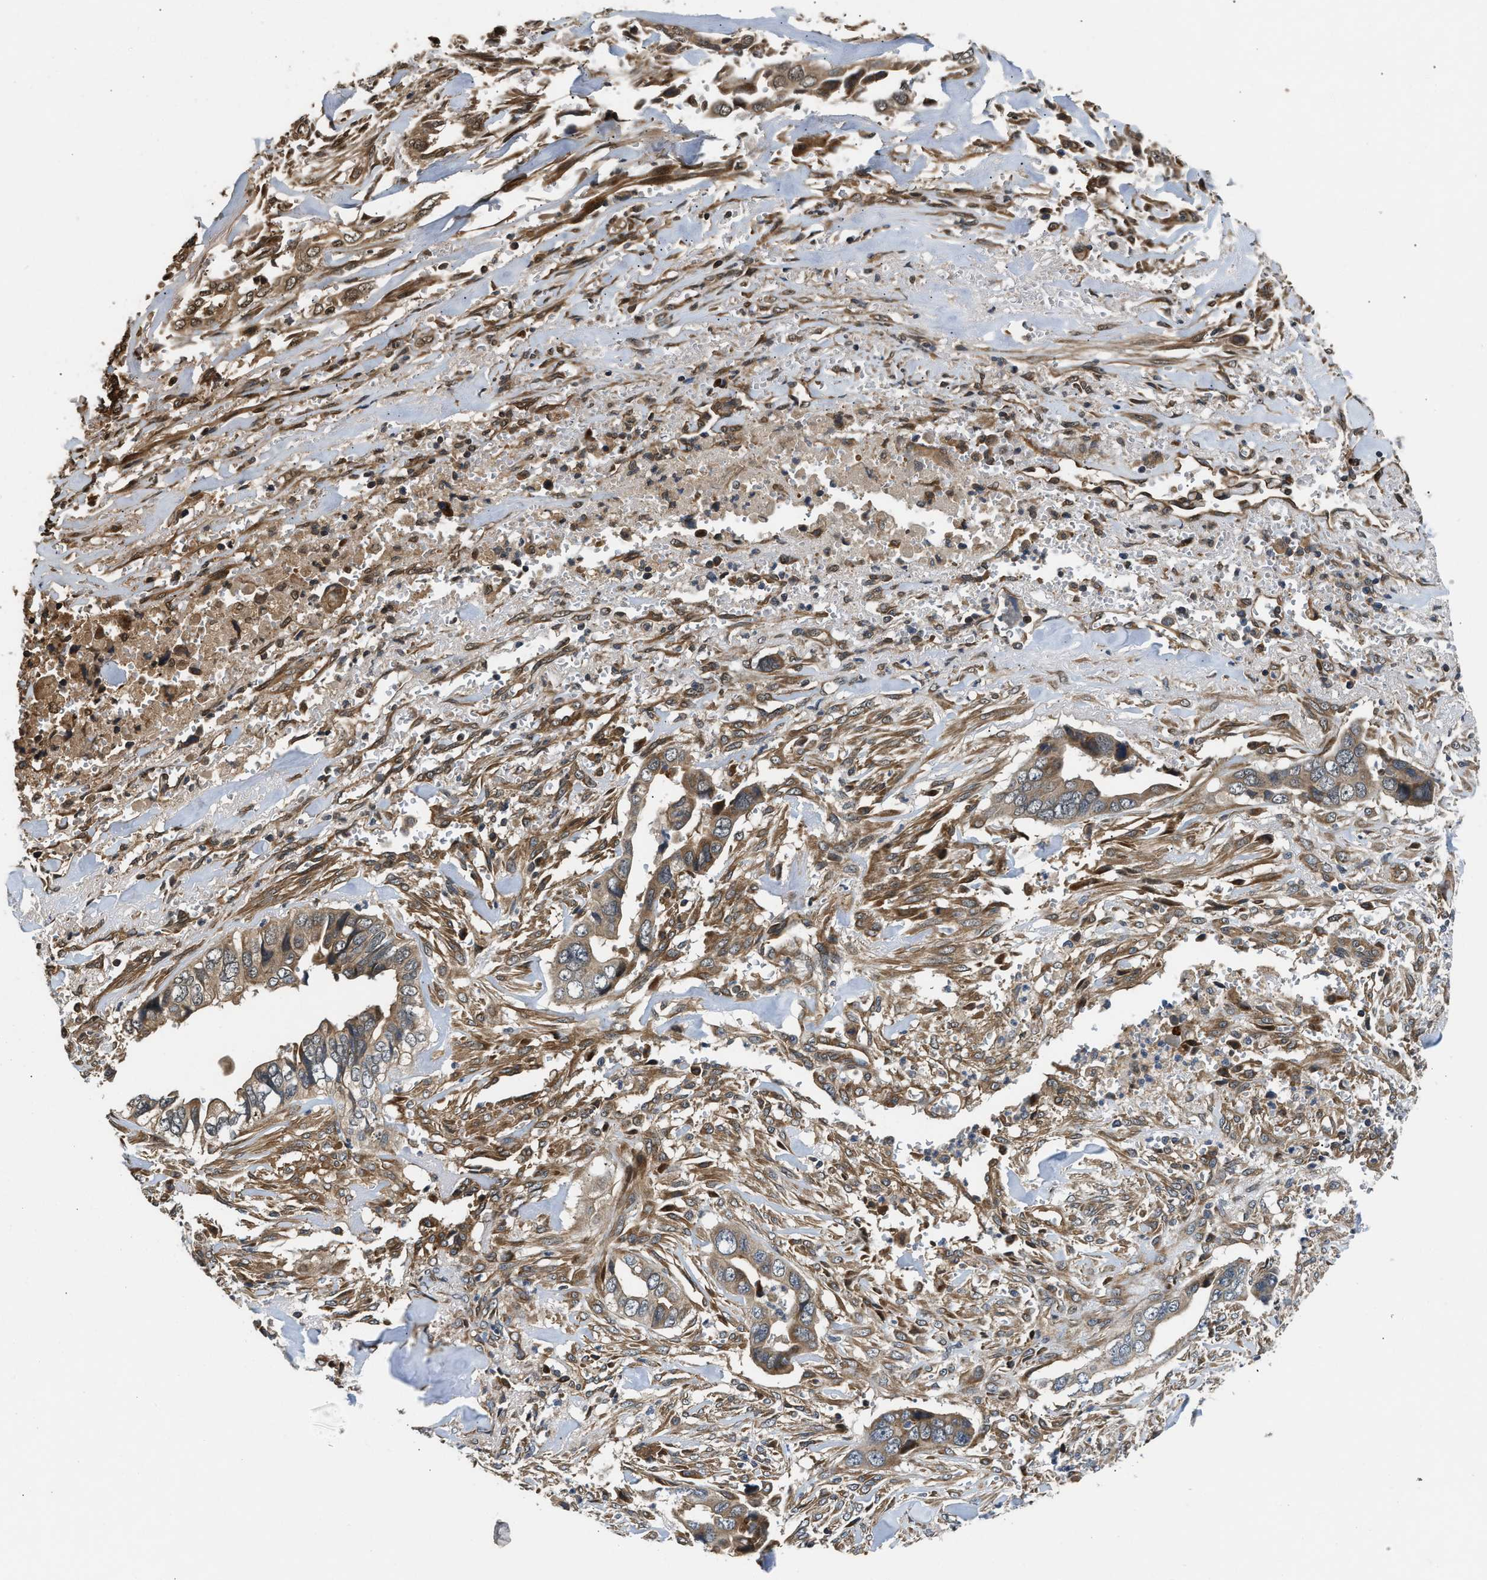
{"staining": {"intensity": "weak", "quantity": ">75%", "location": "cytoplasmic/membranous"}, "tissue": "liver cancer", "cell_type": "Tumor cells", "image_type": "cancer", "snomed": [{"axis": "morphology", "description": "Cholangiocarcinoma"}, {"axis": "topography", "description": "Liver"}], "caption": "Liver cholangiocarcinoma stained with a brown dye demonstrates weak cytoplasmic/membranous positive expression in approximately >75% of tumor cells.", "gene": "PNPLA8", "patient": {"sex": "female", "age": 79}}